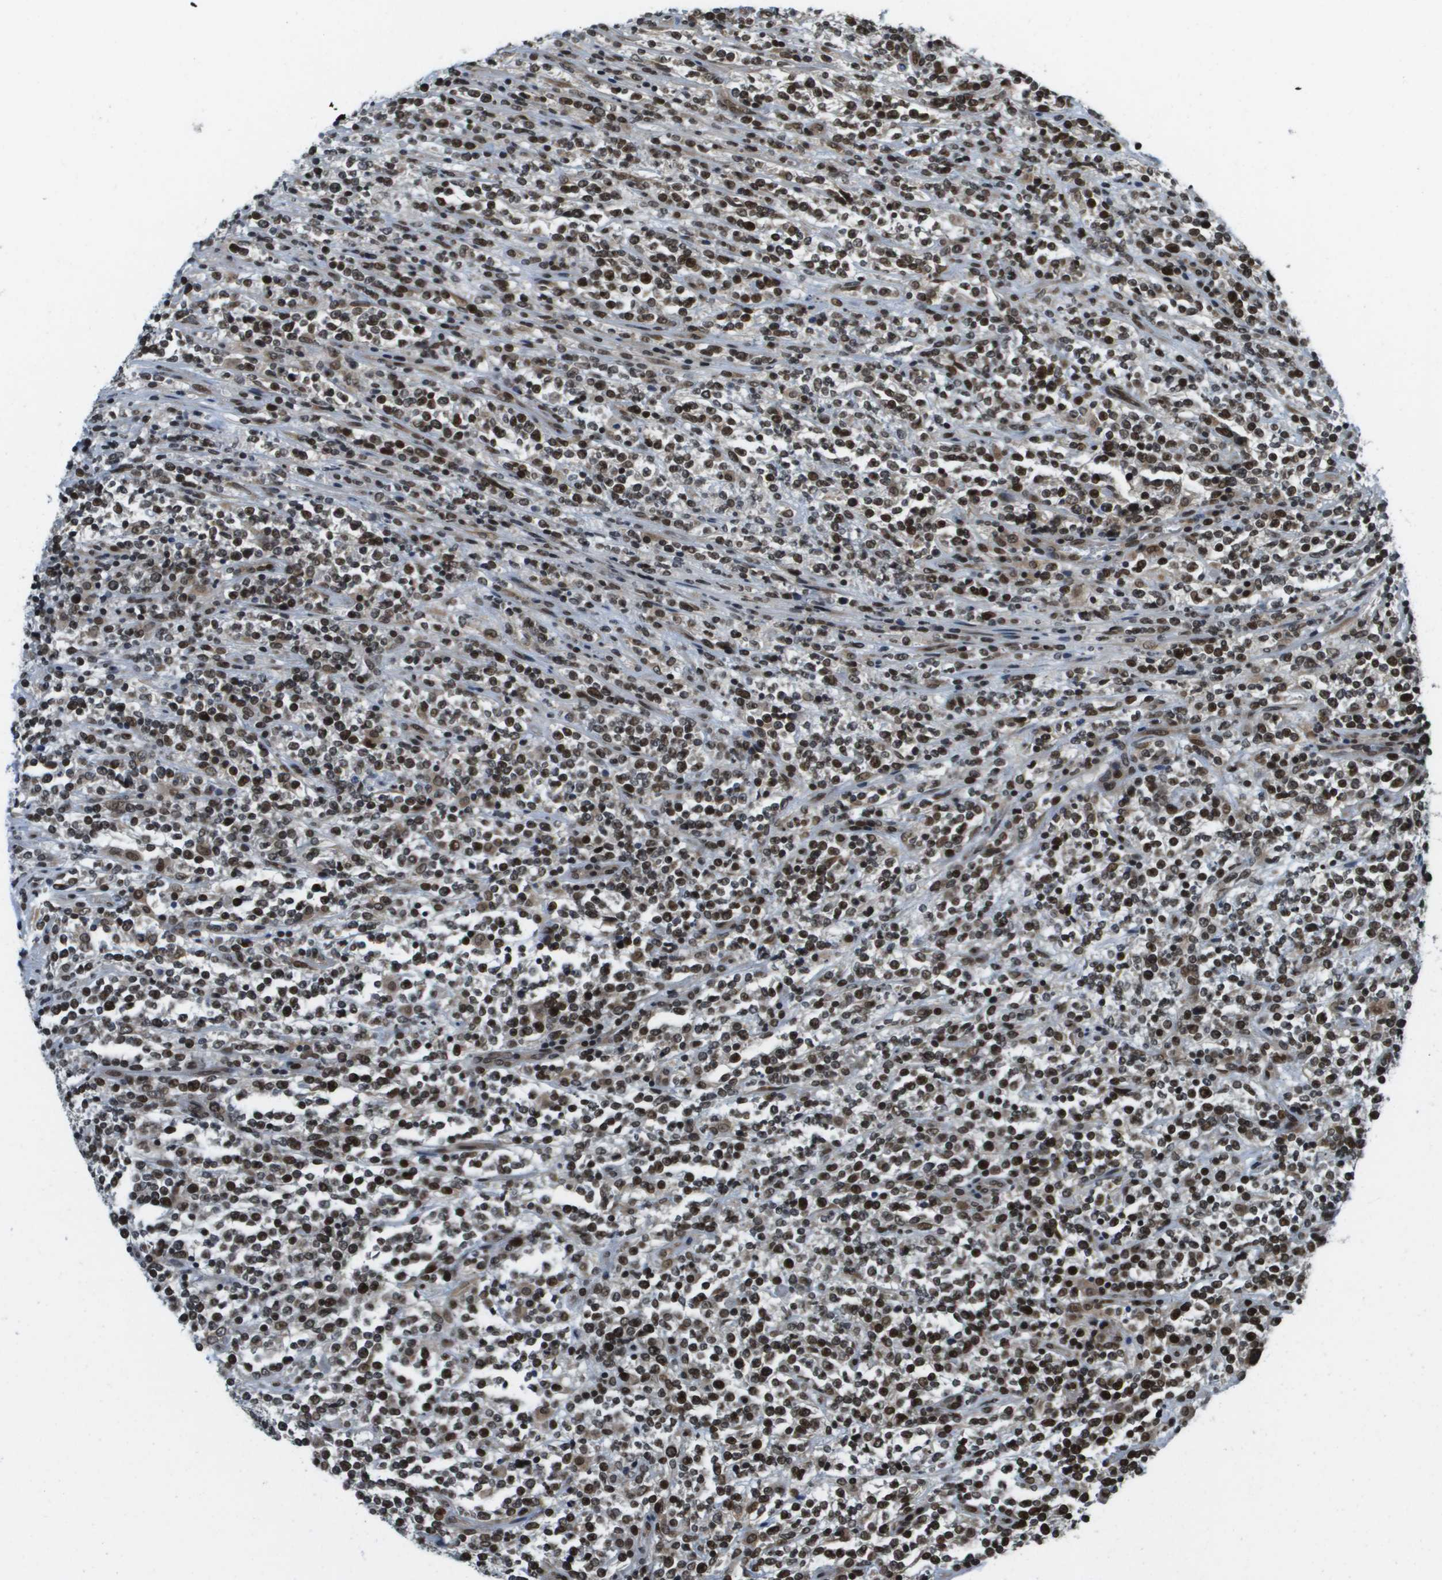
{"staining": {"intensity": "strong", "quantity": ">75%", "location": "nuclear"}, "tissue": "lymphoma", "cell_type": "Tumor cells", "image_type": "cancer", "snomed": [{"axis": "morphology", "description": "Malignant lymphoma, non-Hodgkin's type, High grade"}, {"axis": "topography", "description": "Soft tissue"}], "caption": "Protein expression analysis of high-grade malignant lymphoma, non-Hodgkin's type exhibits strong nuclear positivity in approximately >75% of tumor cells.", "gene": "RECQL4", "patient": {"sex": "male", "age": 18}}